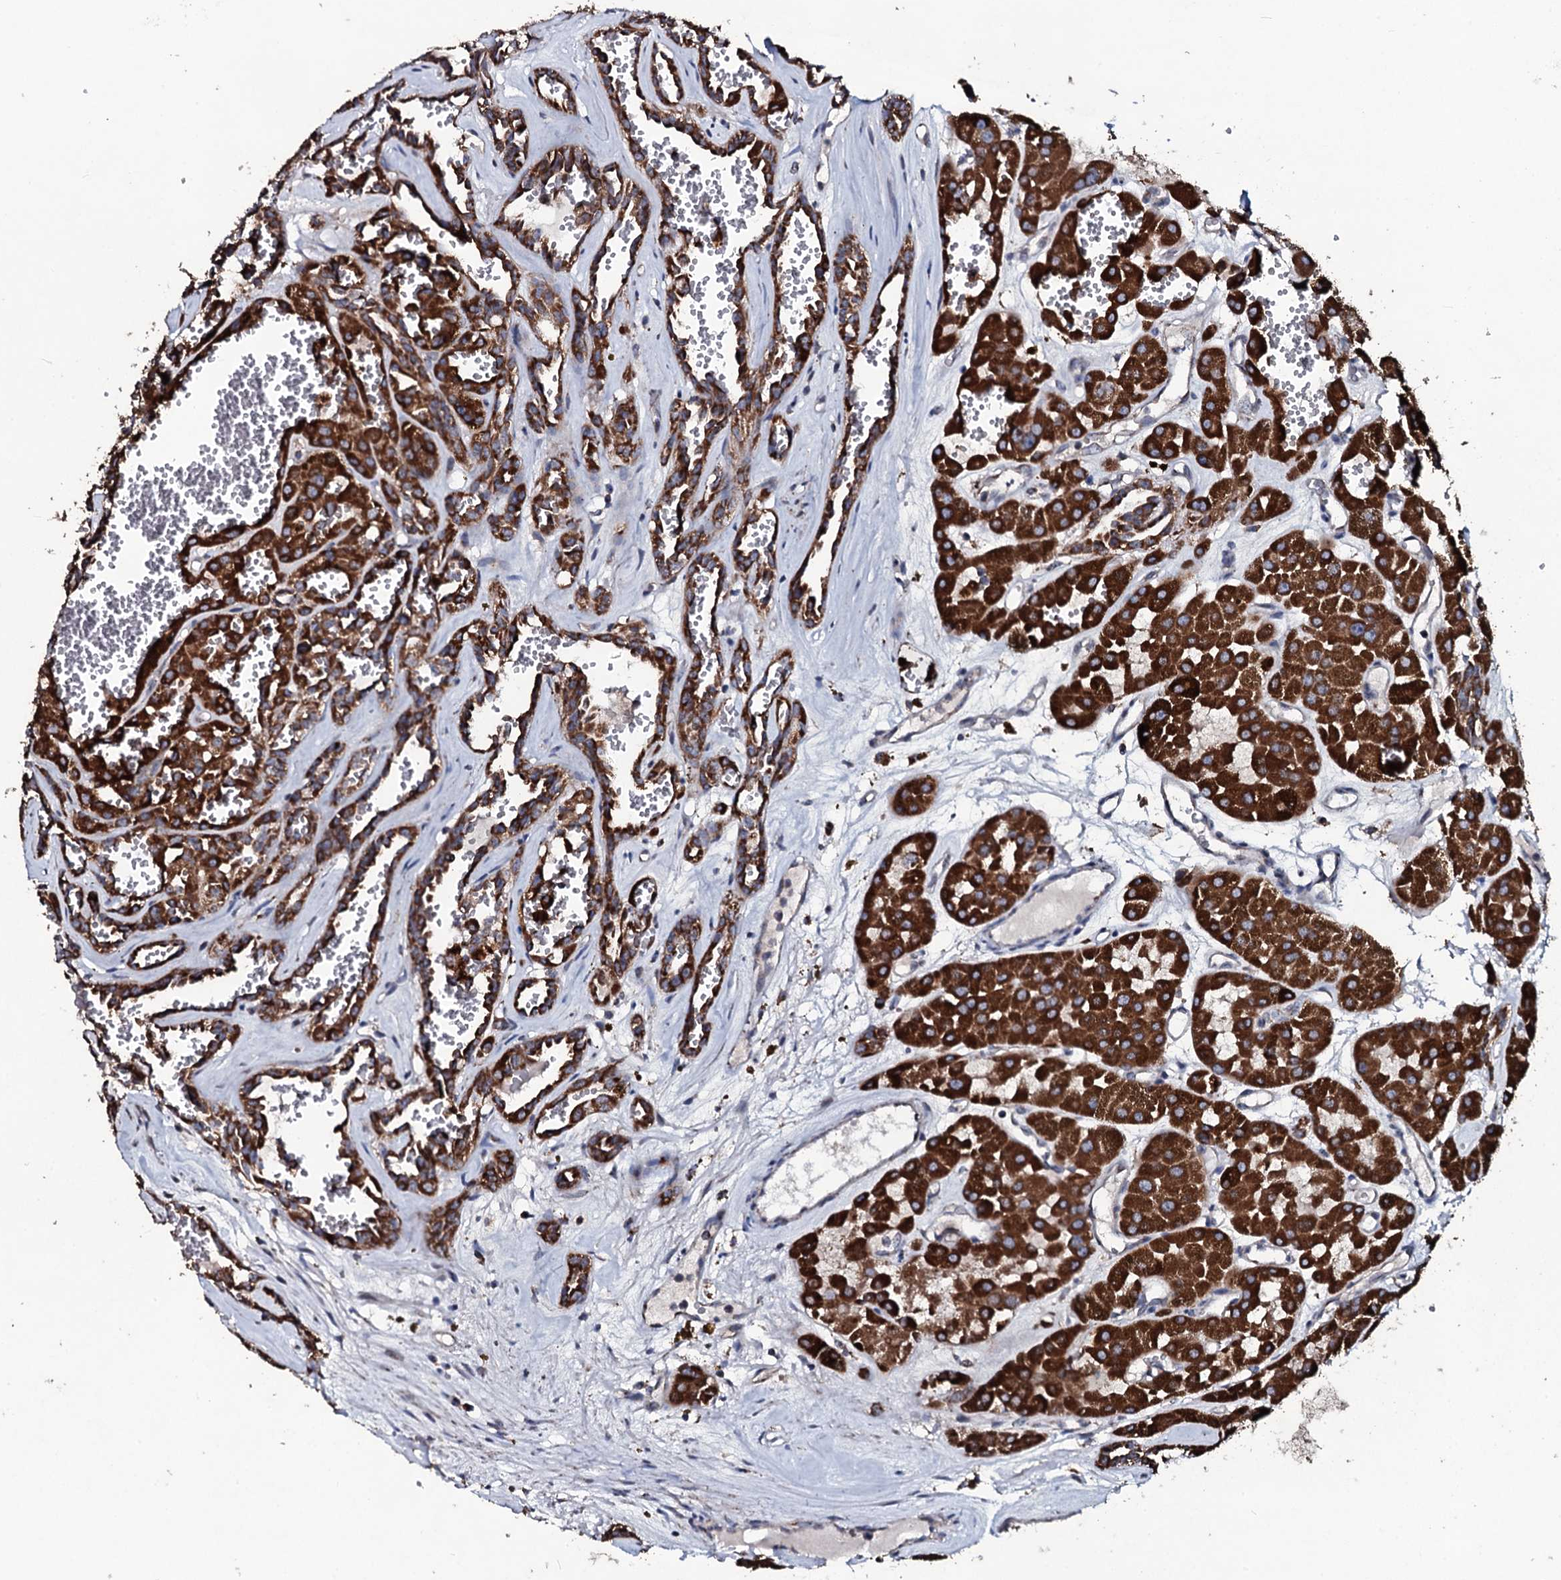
{"staining": {"intensity": "strong", "quantity": ">75%", "location": "cytoplasmic/membranous"}, "tissue": "renal cancer", "cell_type": "Tumor cells", "image_type": "cancer", "snomed": [{"axis": "morphology", "description": "Carcinoma, NOS"}, {"axis": "topography", "description": "Kidney"}], "caption": "Brown immunohistochemical staining in human carcinoma (renal) shows strong cytoplasmic/membranous expression in approximately >75% of tumor cells.", "gene": "DYNC2I2", "patient": {"sex": "female", "age": 75}}